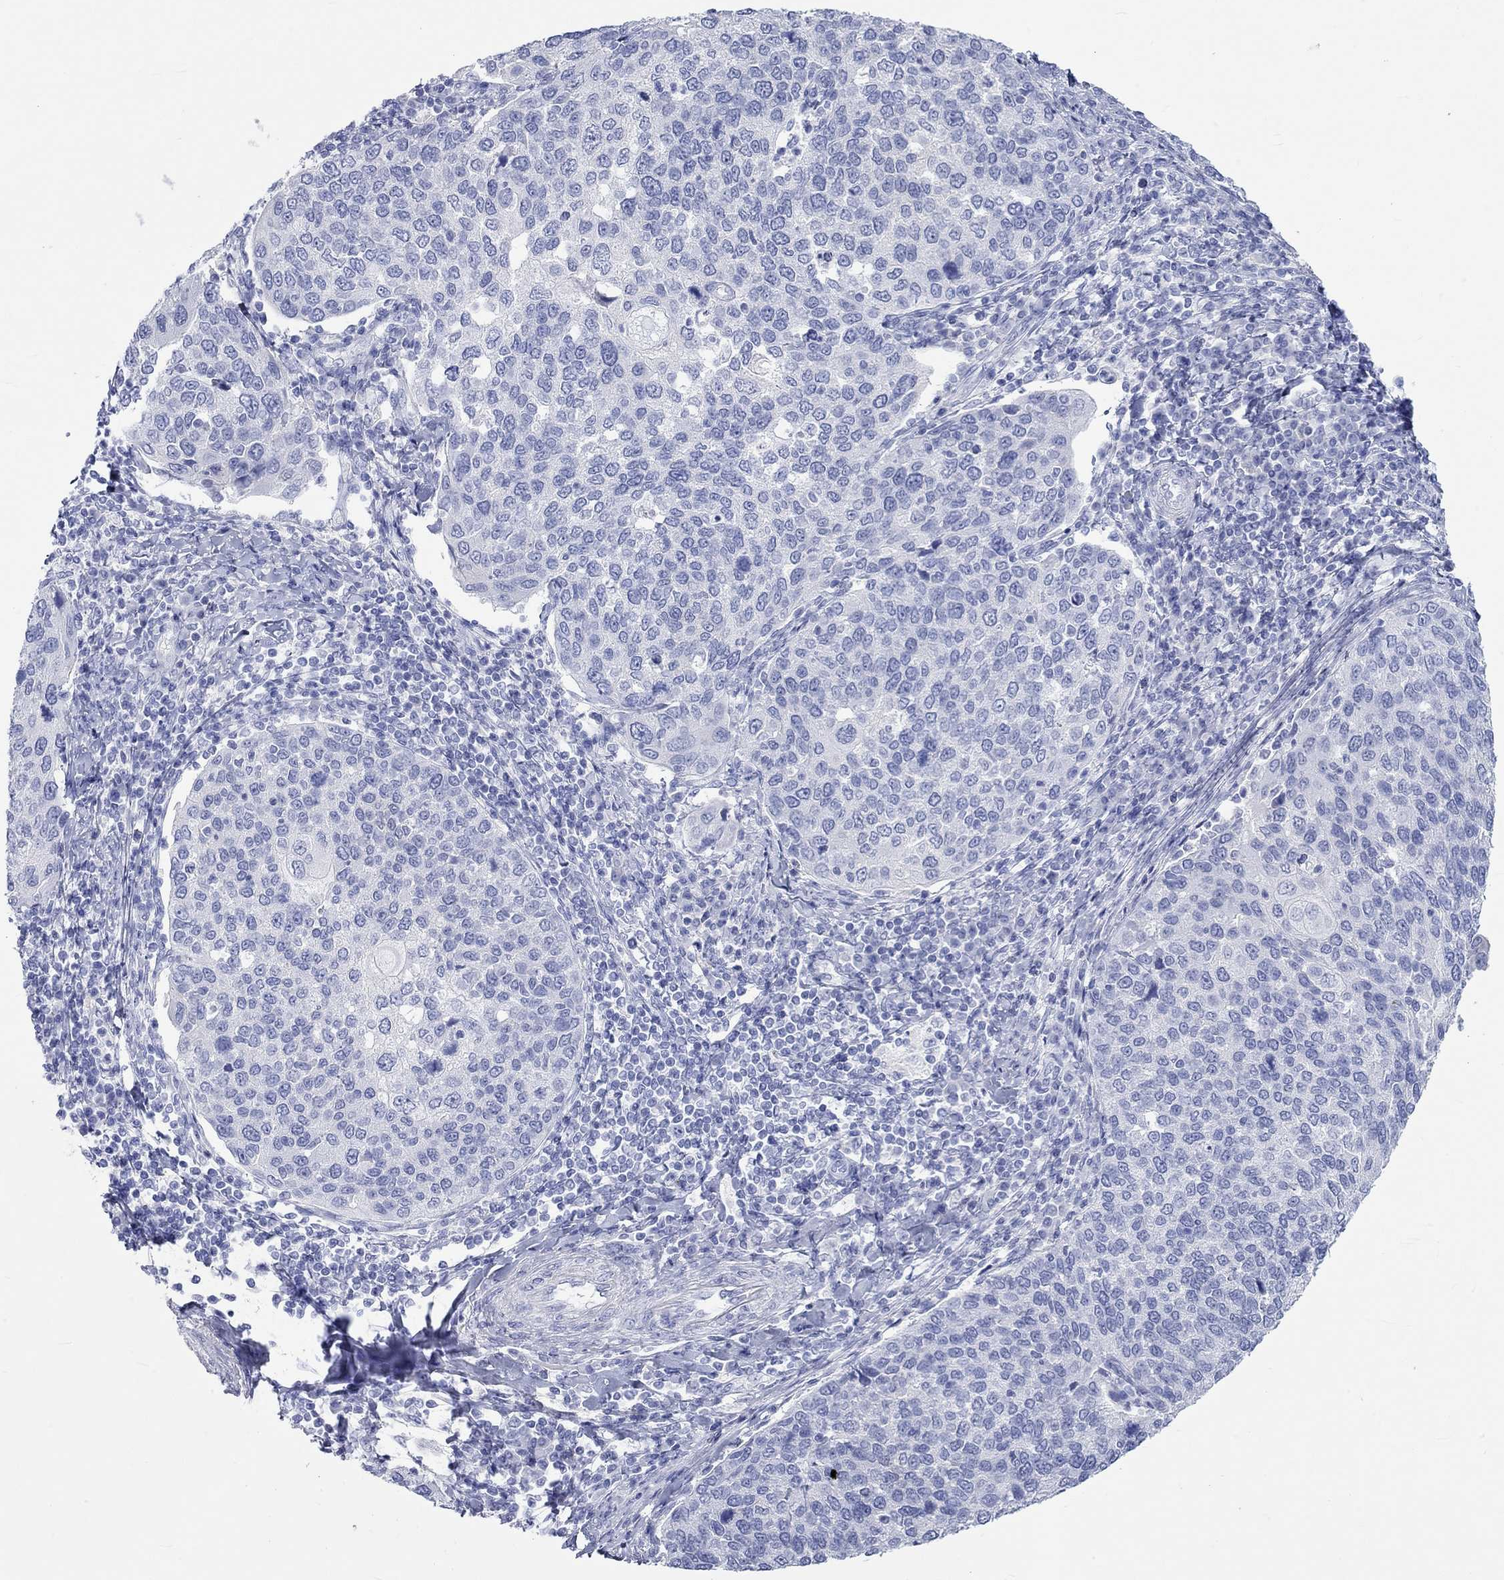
{"staining": {"intensity": "negative", "quantity": "none", "location": "none"}, "tissue": "cervical cancer", "cell_type": "Tumor cells", "image_type": "cancer", "snomed": [{"axis": "morphology", "description": "Squamous cell carcinoma, NOS"}, {"axis": "topography", "description": "Cervix"}], "caption": "Tumor cells are negative for protein expression in human squamous cell carcinoma (cervical).", "gene": "SPATA9", "patient": {"sex": "female", "age": 54}}